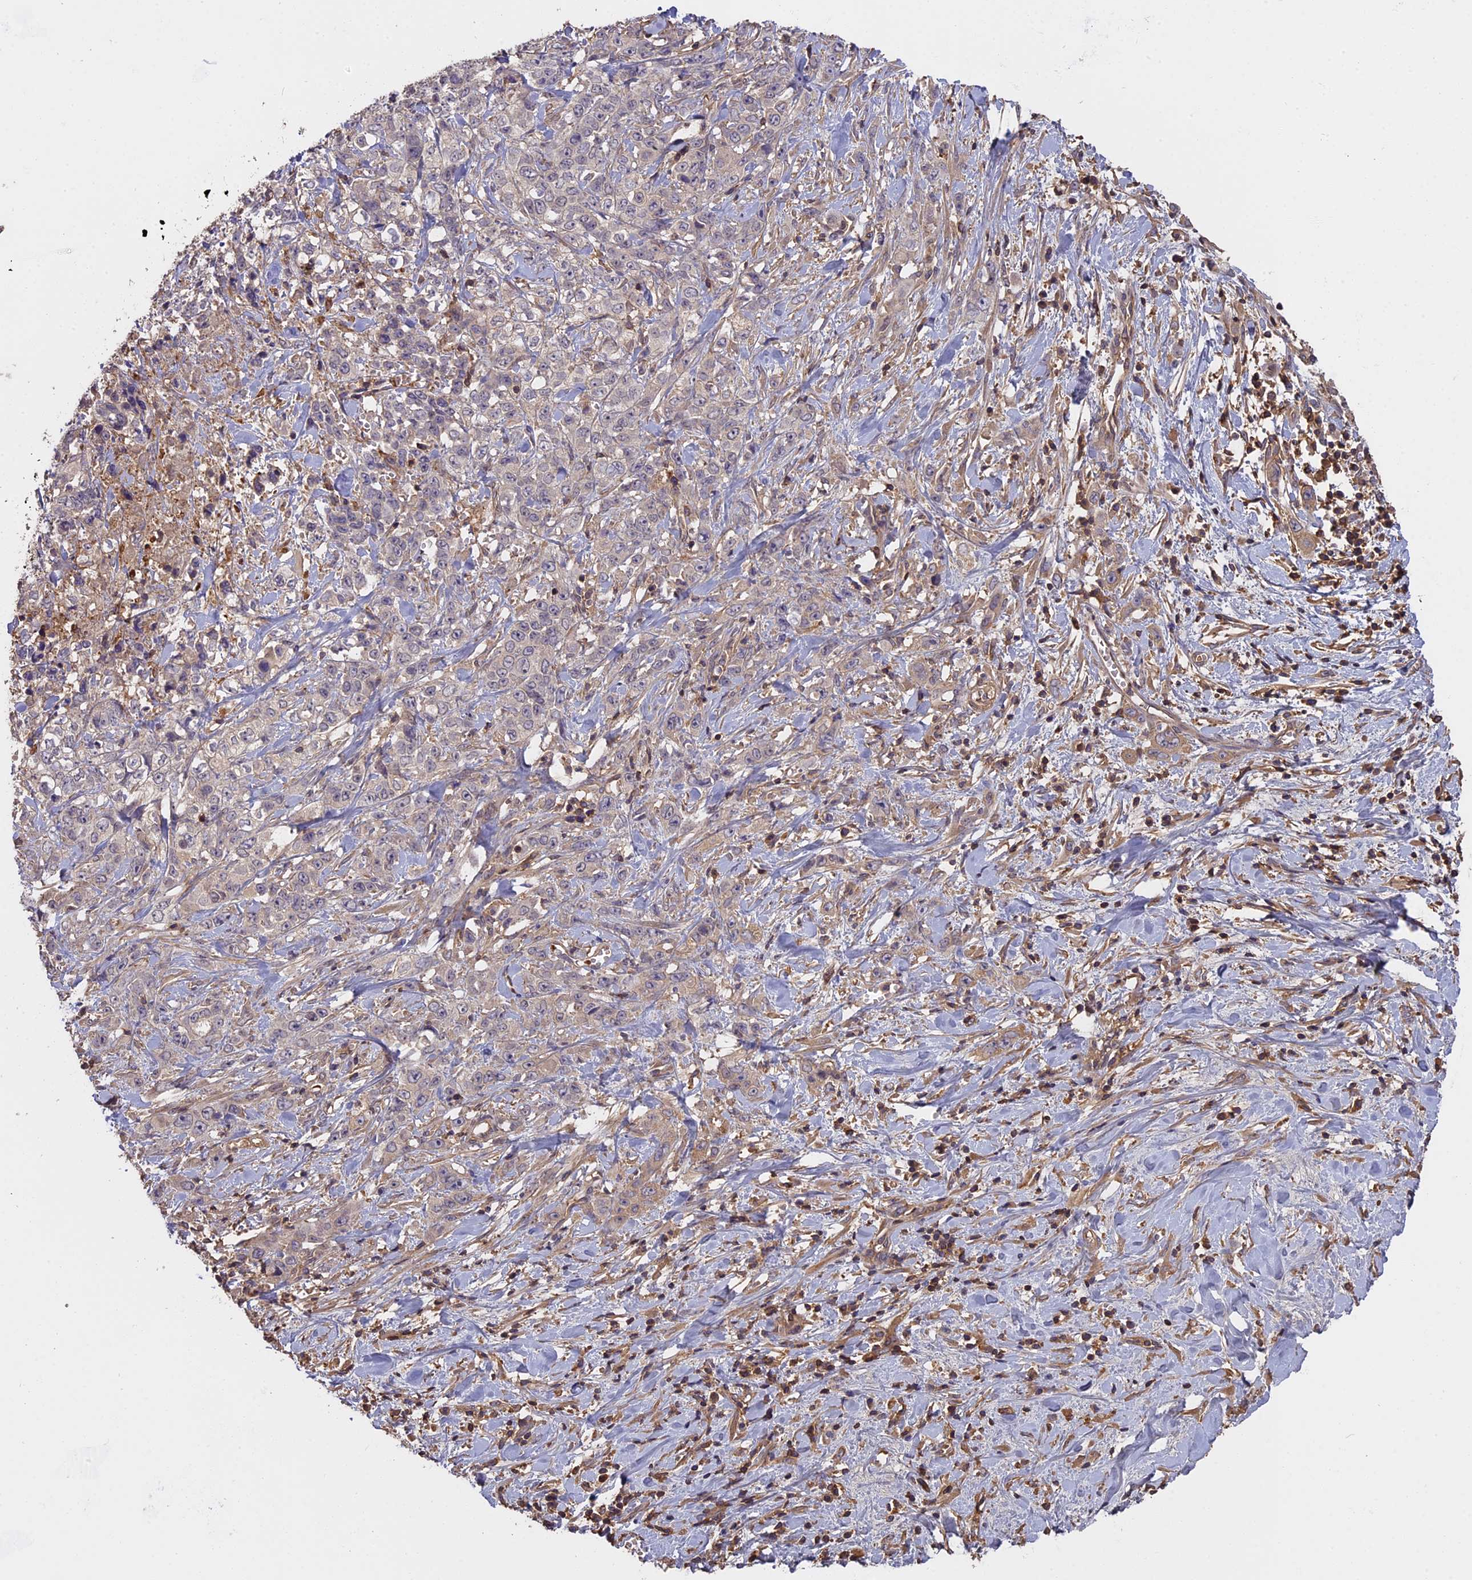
{"staining": {"intensity": "weak", "quantity": "<25%", "location": "cytoplasmic/membranous"}, "tissue": "stomach cancer", "cell_type": "Tumor cells", "image_type": "cancer", "snomed": [{"axis": "morphology", "description": "Adenocarcinoma, NOS"}, {"axis": "topography", "description": "Stomach, upper"}], "caption": "Tumor cells show no significant positivity in adenocarcinoma (stomach). (Brightfield microscopy of DAB immunohistochemistry at high magnification).", "gene": "CFAP119", "patient": {"sex": "male", "age": 62}}